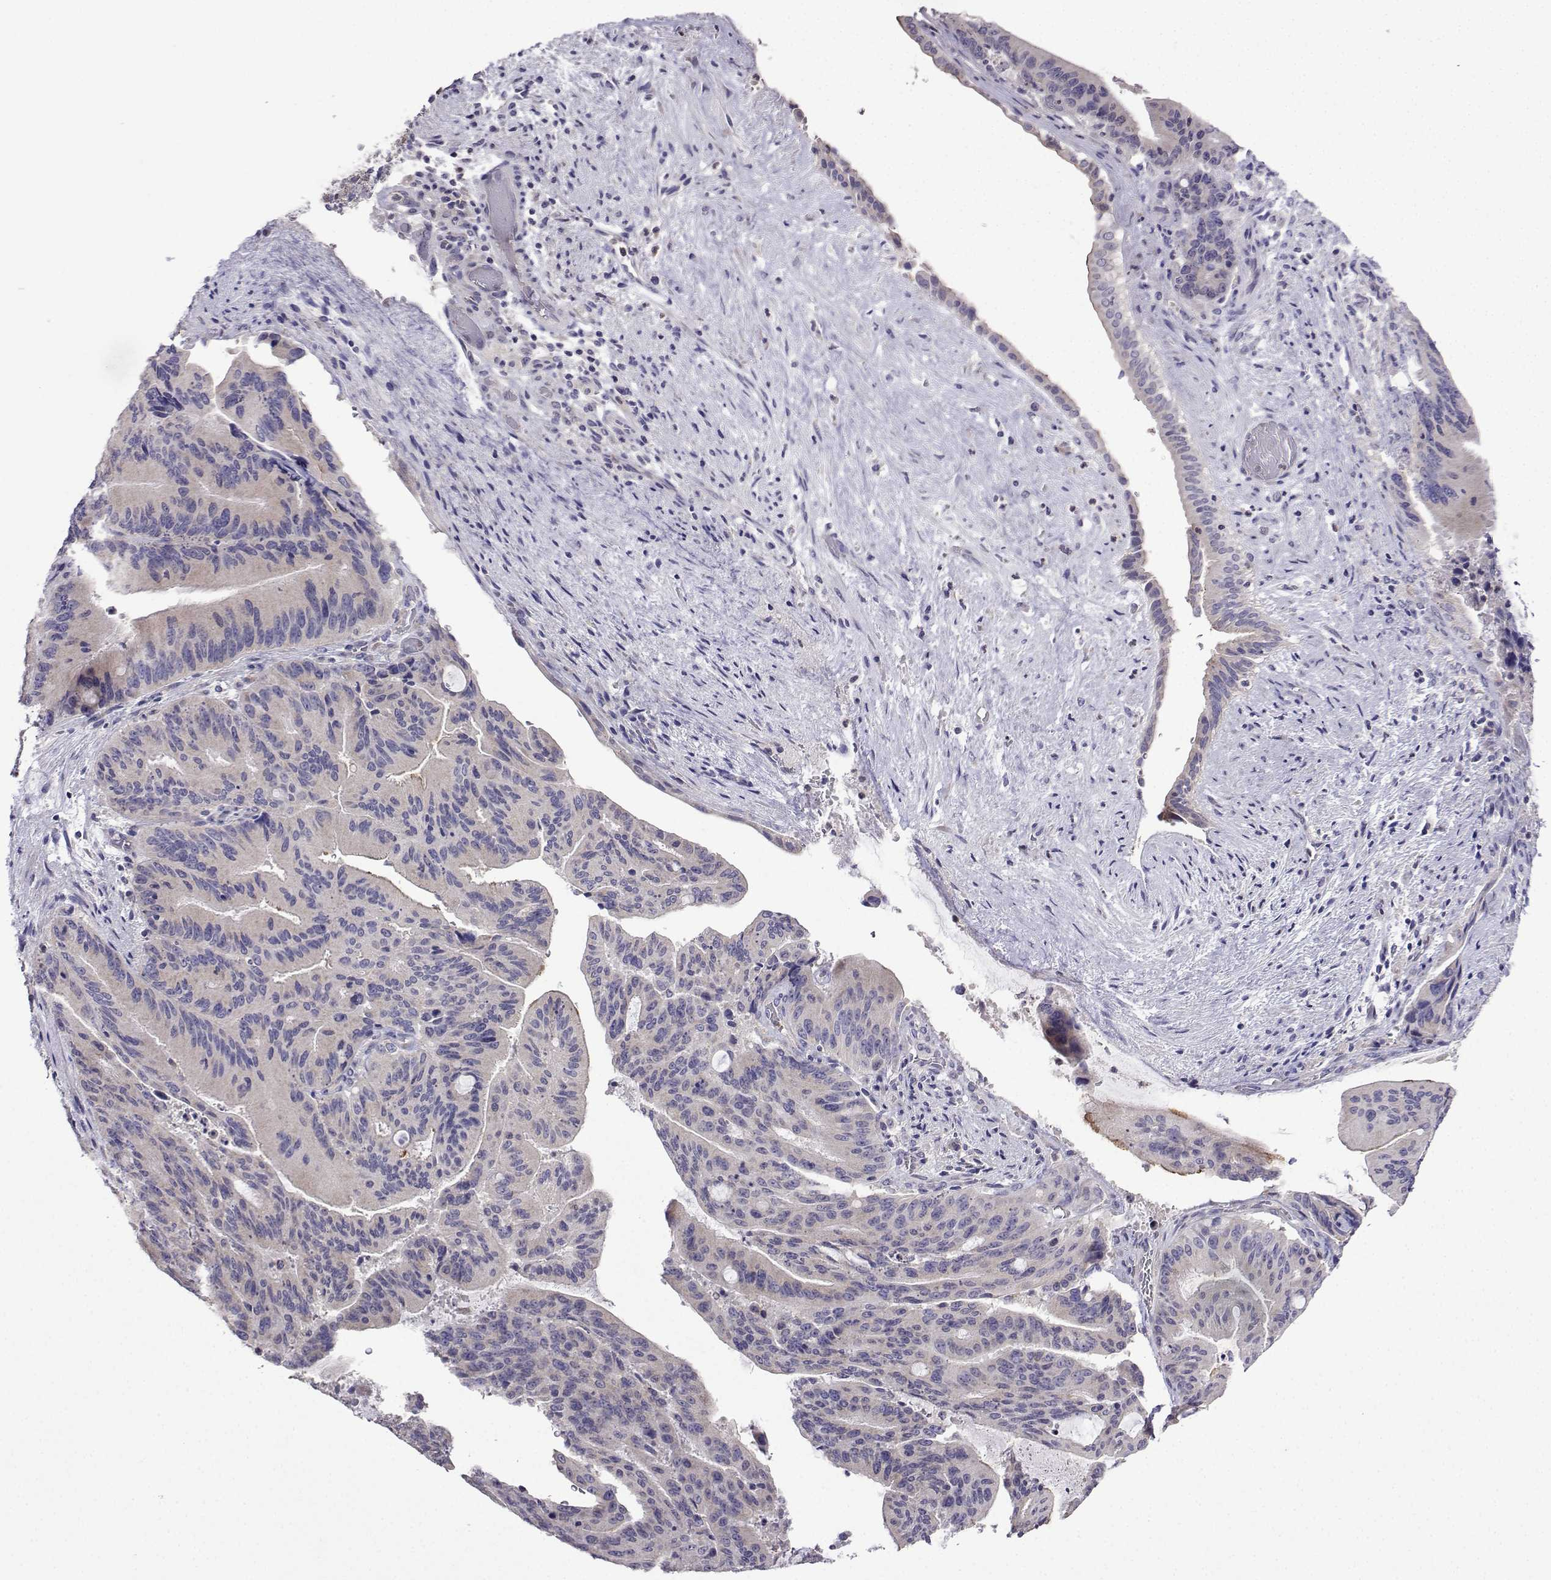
{"staining": {"intensity": "negative", "quantity": "none", "location": "none"}, "tissue": "liver cancer", "cell_type": "Tumor cells", "image_type": "cancer", "snomed": [{"axis": "morphology", "description": "Cholangiocarcinoma"}, {"axis": "topography", "description": "Liver"}], "caption": "This is an IHC photomicrograph of liver cholangiocarcinoma. There is no expression in tumor cells.", "gene": "FCAMR", "patient": {"sex": "female", "age": 73}}